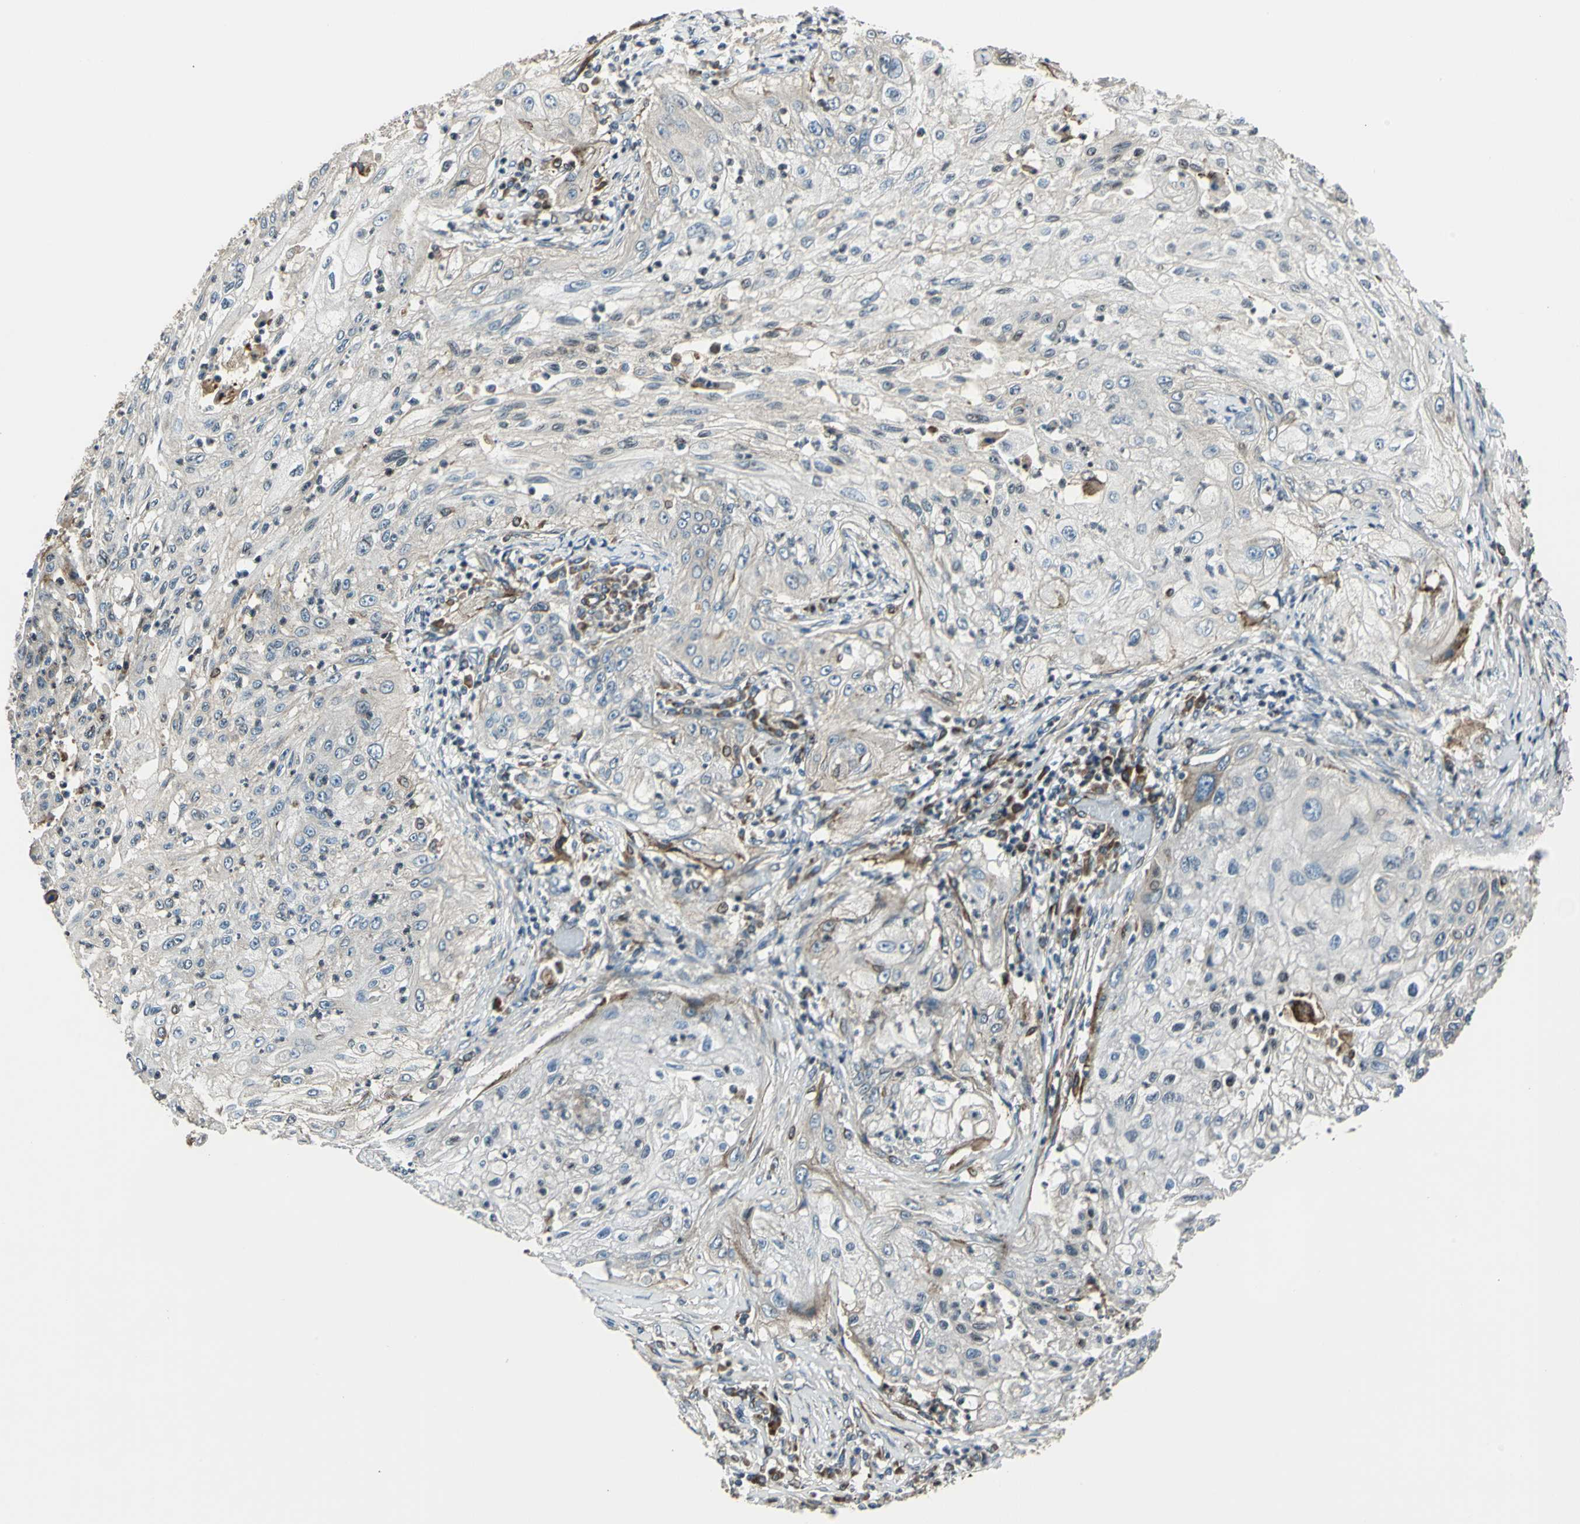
{"staining": {"intensity": "weak", "quantity": "25%-75%", "location": "cytoplasmic/membranous"}, "tissue": "lung cancer", "cell_type": "Tumor cells", "image_type": "cancer", "snomed": [{"axis": "morphology", "description": "Inflammation, NOS"}, {"axis": "morphology", "description": "Squamous cell carcinoma, NOS"}, {"axis": "topography", "description": "Lymph node"}, {"axis": "topography", "description": "Soft tissue"}, {"axis": "topography", "description": "Lung"}], "caption": "Immunohistochemical staining of human lung cancer demonstrates low levels of weak cytoplasmic/membranous positivity in about 25%-75% of tumor cells.", "gene": "HTATIP2", "patient": {"sex": "male", "age": 66}}